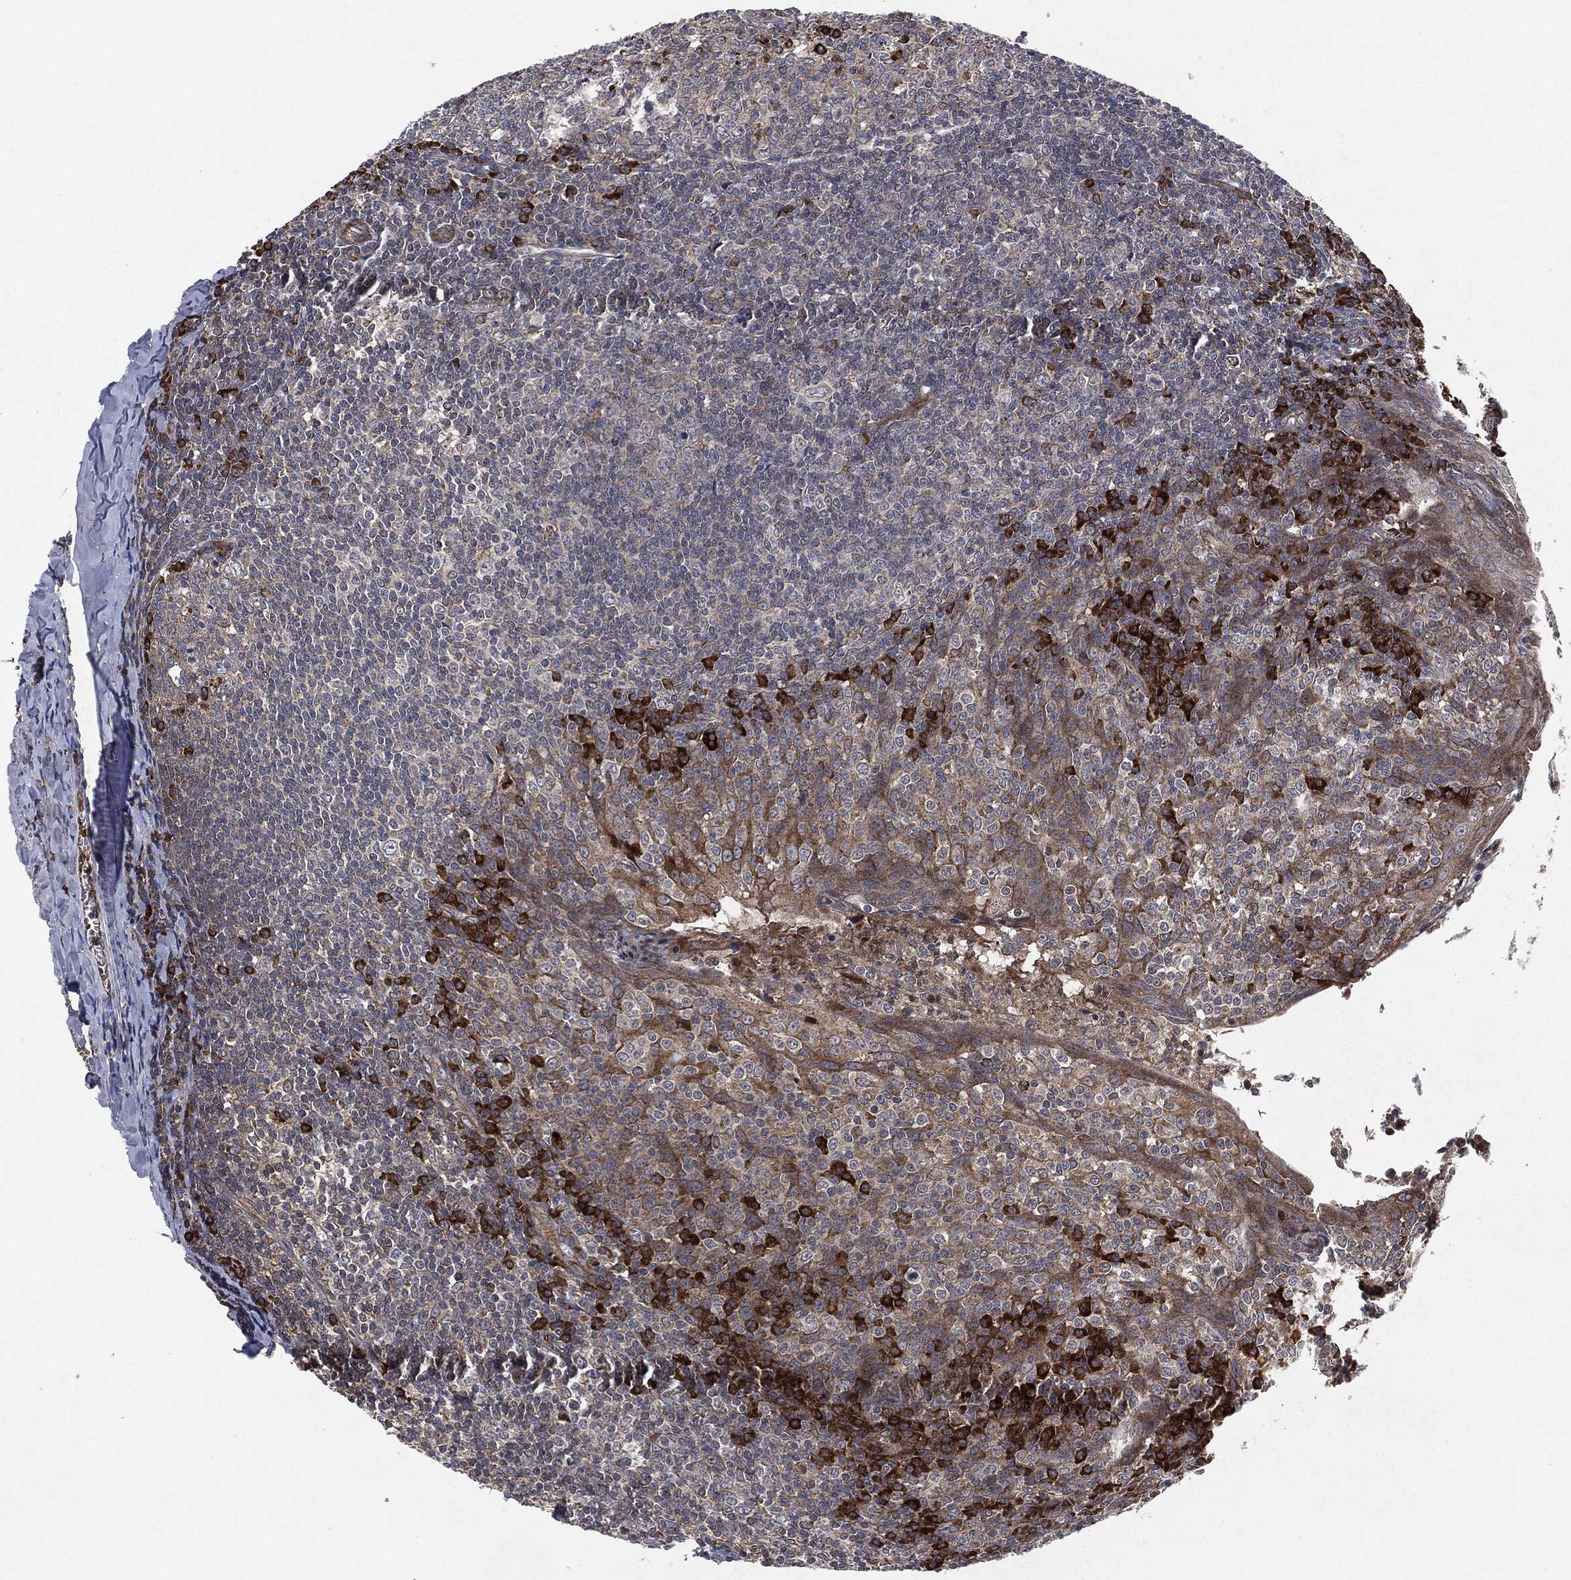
{"staining": {"intensity": "strong", "quantity": "<25%", "location": "cytoplasmic/membranous"}, "tissue": "tonsil", "cell_type": "Germinal center cells", "image_type": "normal", "snomed": [{"axis": "morphology", "description": "Normal tissue, NOS"}, {"axis": "topography", "description": "Tonsil"}], "caption": "DAB immunohistochemical staining of benign tonsil exhibits strong cytoplasmic/membranous protein expression in approximately <25% of germinal center cells.", "gene": "RAF1", "patient": {"sex": "male", "age": 20}}